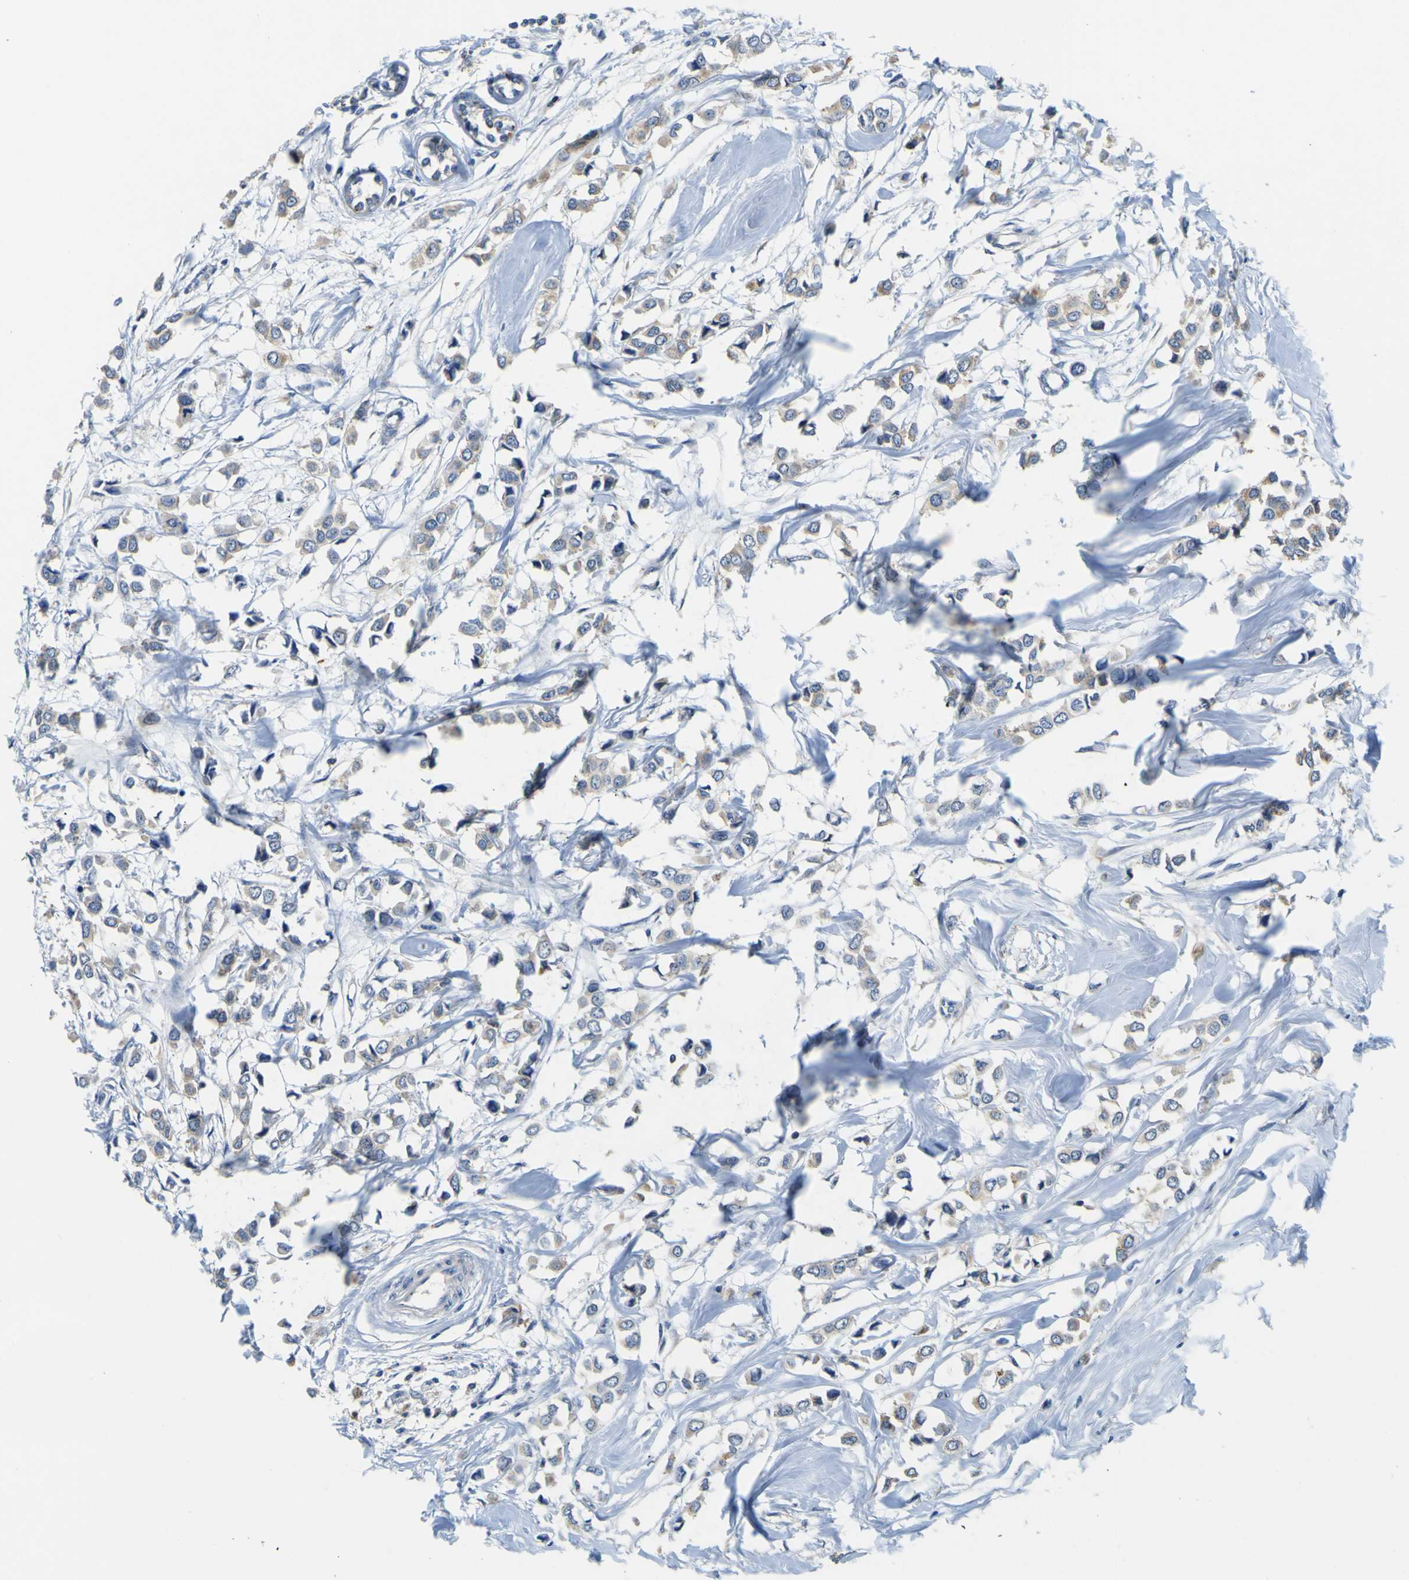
{"staining": {"intensity": "weak", "quantity": ">75%", "location": "cytoplasmic/membranous"}, "tissue": "breast cancer", "cell_type": "Tumor cells", "image_type": "cancer", "snomed": [{"axis": "morphology", "description": "Lobular carcinoma"}, {"axis": "topography", "description": "Breast"}], "caption": "Immunohistochemical staining of breast cancer demonstrates low levels of weak cytoplasmic/membranous staining in about >75% of tumor cells. The staining was performed using DAB, with brown indicating positive protein expression. Nuclei are stained blue with hematoxylin.", "gene": "TNIK", "patient": {"sex": "female", "age": 51}}